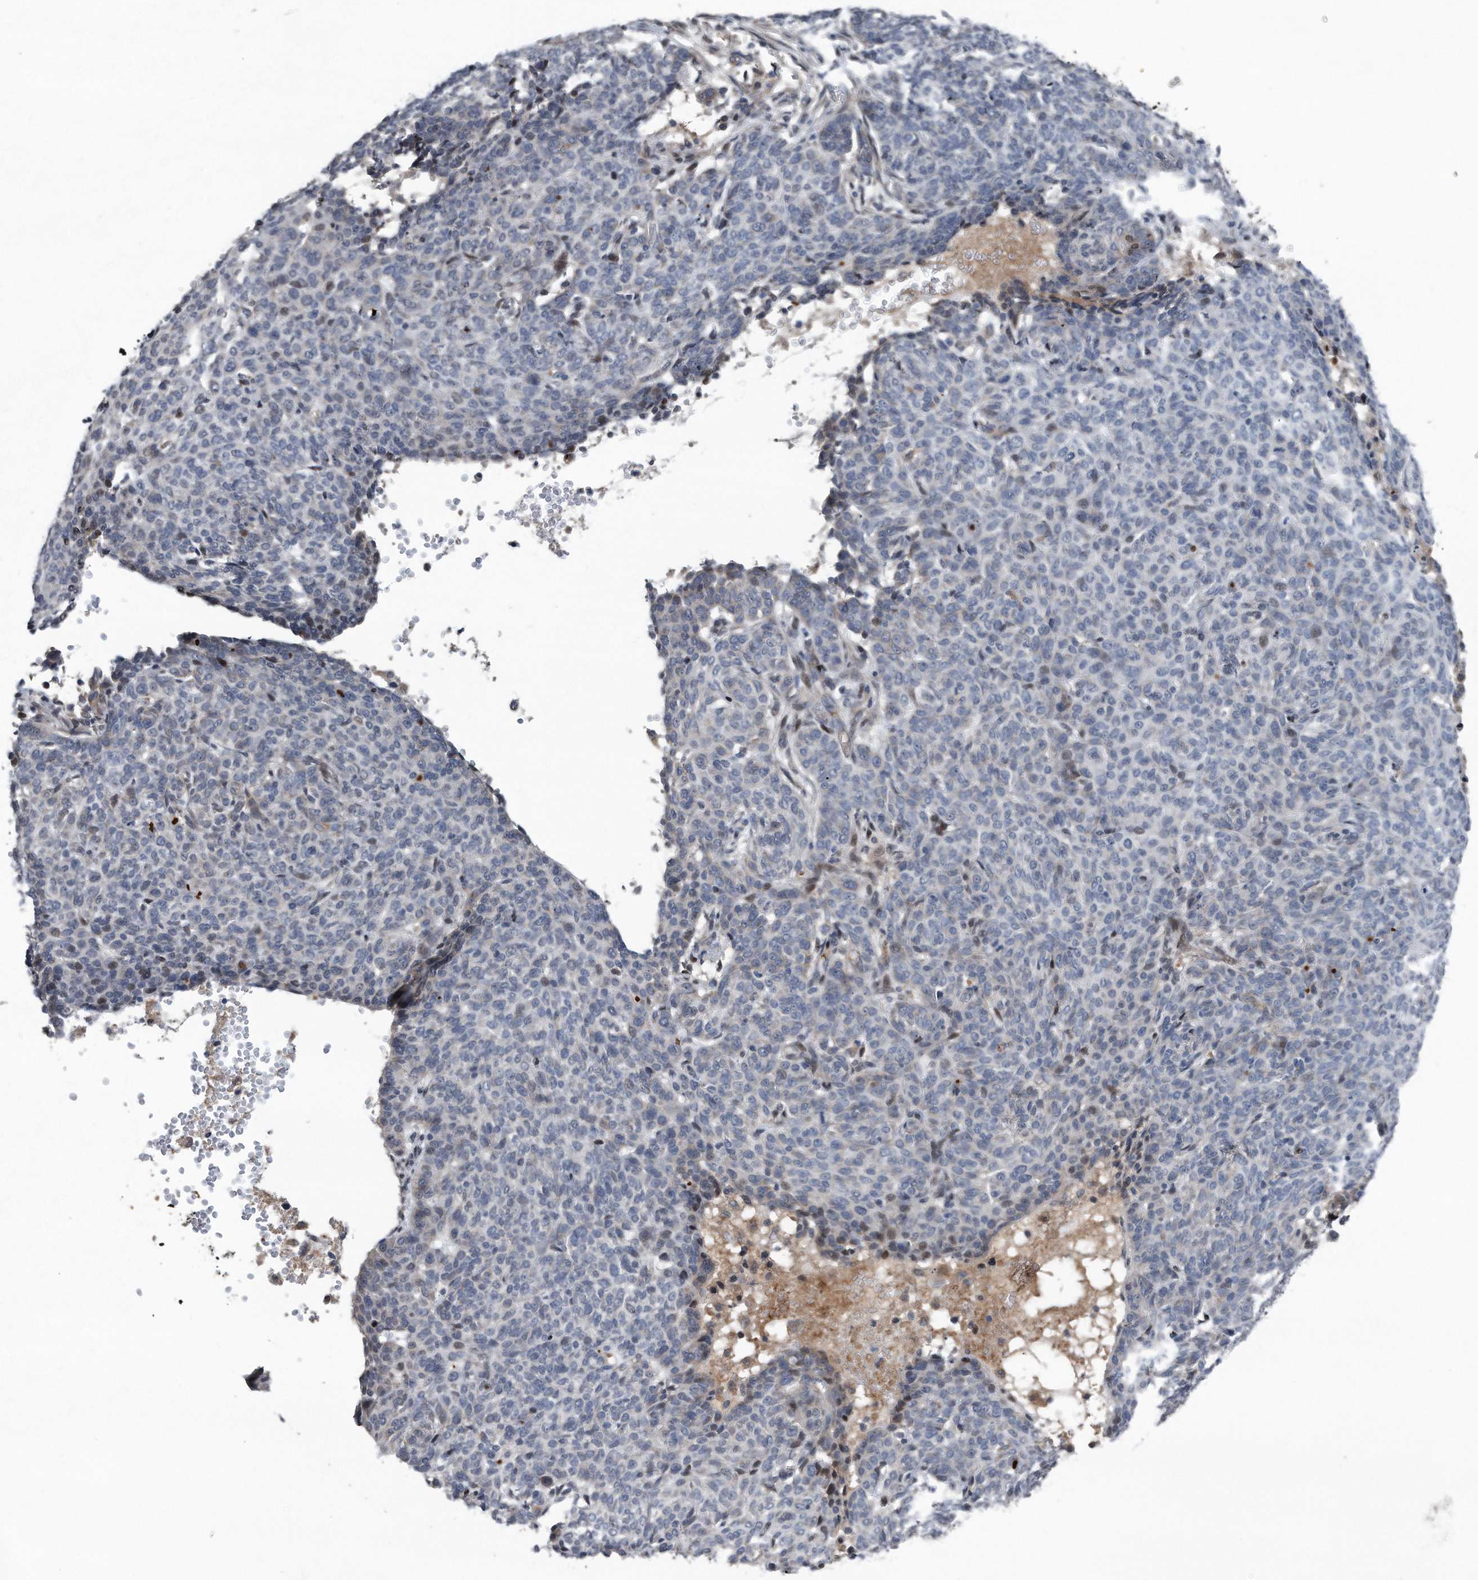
{"staining": {"intensity": "negative", "quantity": "none", "location": "none"}, "tissue": "skin cancer", "cell_type": "Tumor cells", "image_type": "cancer", "snomed": [{"axis": "morphology", "description": "Basal cell carcinoma"}, {"axis": "topography", "description": "Skin"}], "caption": "Tumor cells are negative for protein expression in human basal cell carcinoma (skin).", "gene": "DST", "patient": {"sex": "male", "age": 85}}